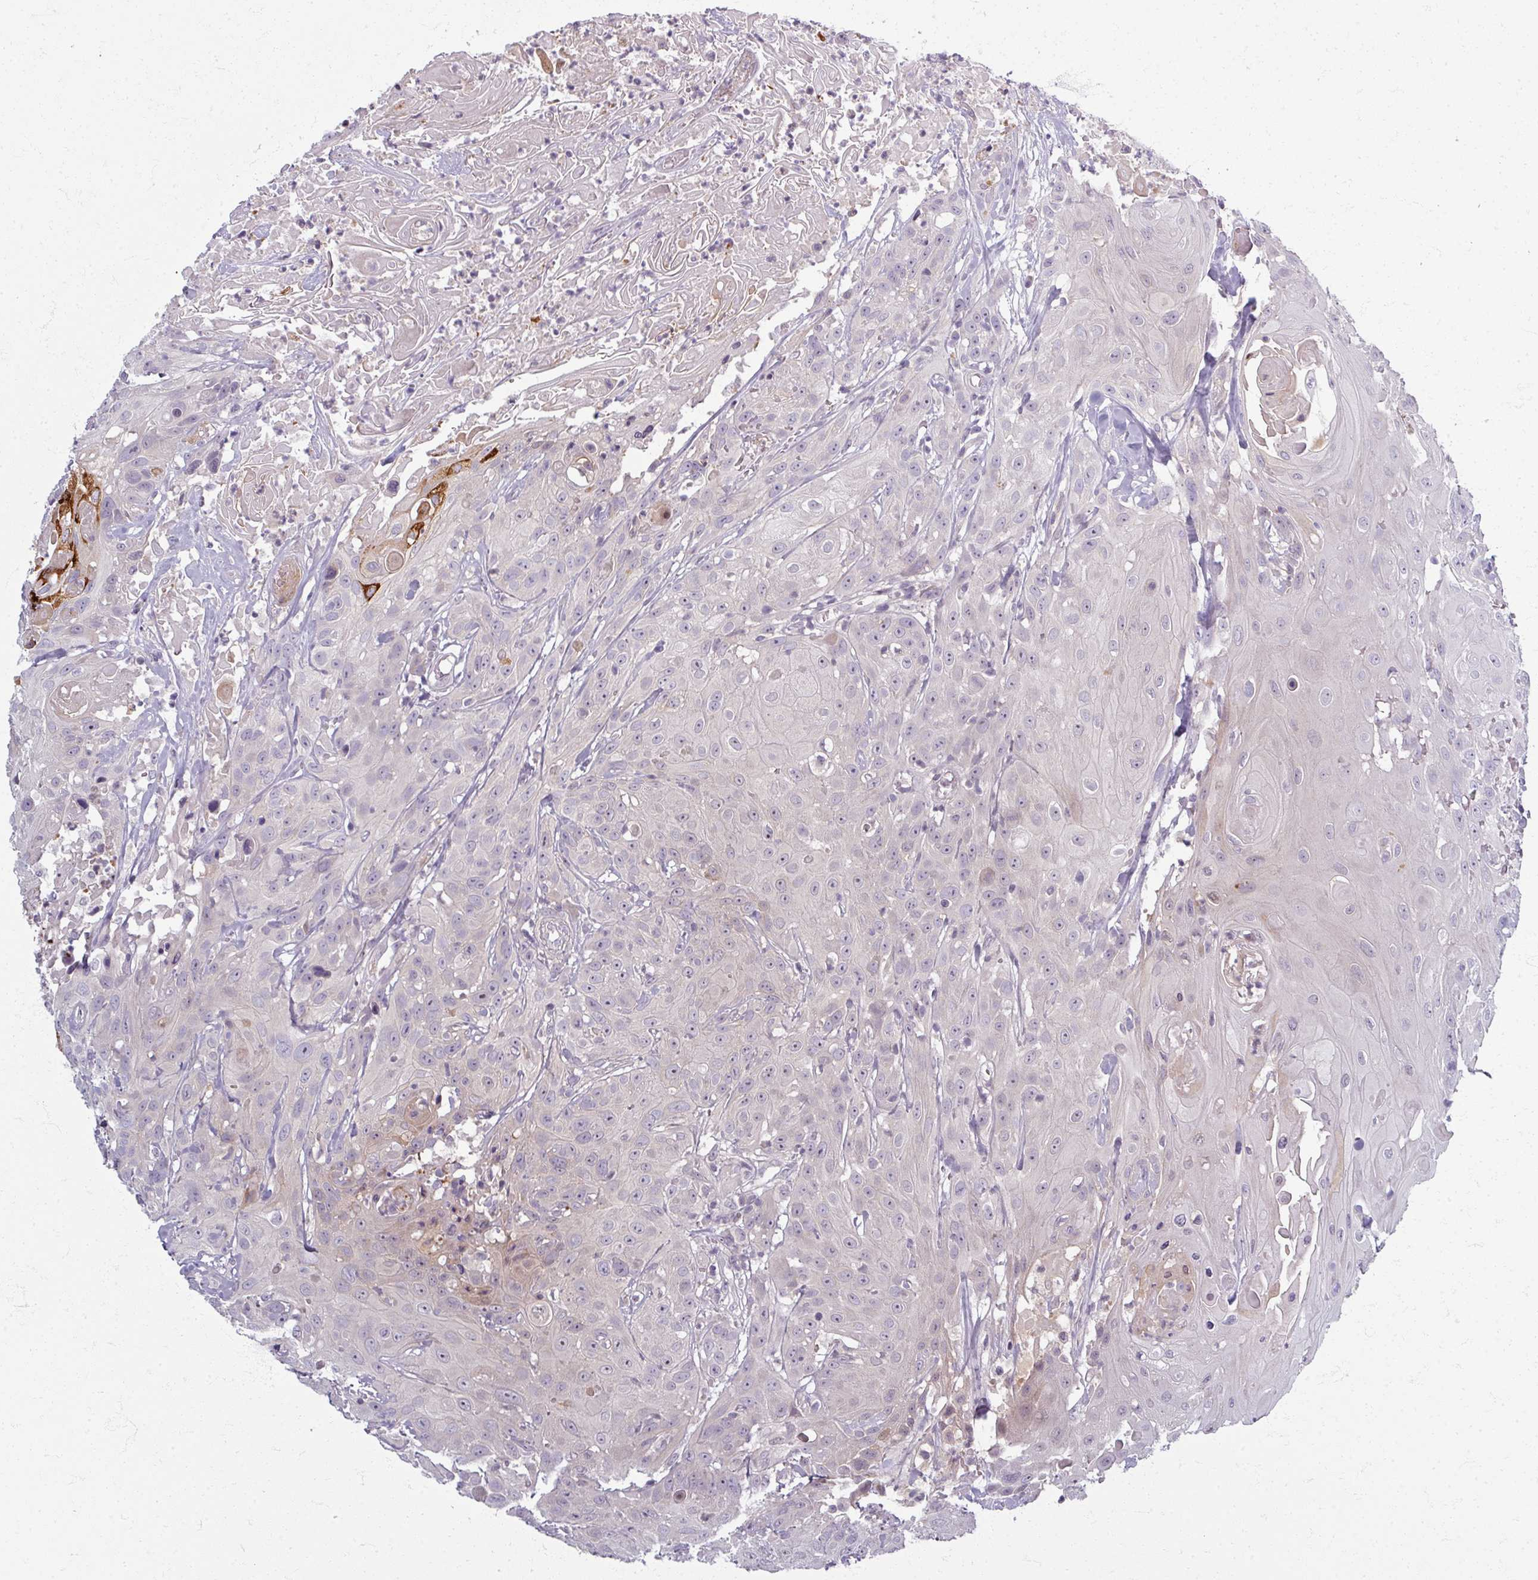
{"staining": {"intensity": "weak", "quantity": "<25%", "location": "cytoplasmic/membranous"}, "tissue": "head and neck cancer", "cell_type": "Tumor cells", "image_type": "cancer", "snomed": [{"axis": "morphology", "description": "Squamous cell carcinoma, NOS"}, {"axis": "topography", "description": "Skin"}, {"axis": "topography", "description": "Head-Neck"}], "caption": "Head and neck squamous cell carcinoma was stained to show a protein in brown. There is no significant staining in tumor cells.", "gene": "TTLL7", "patient": {"sex": "male", "age": 80}}